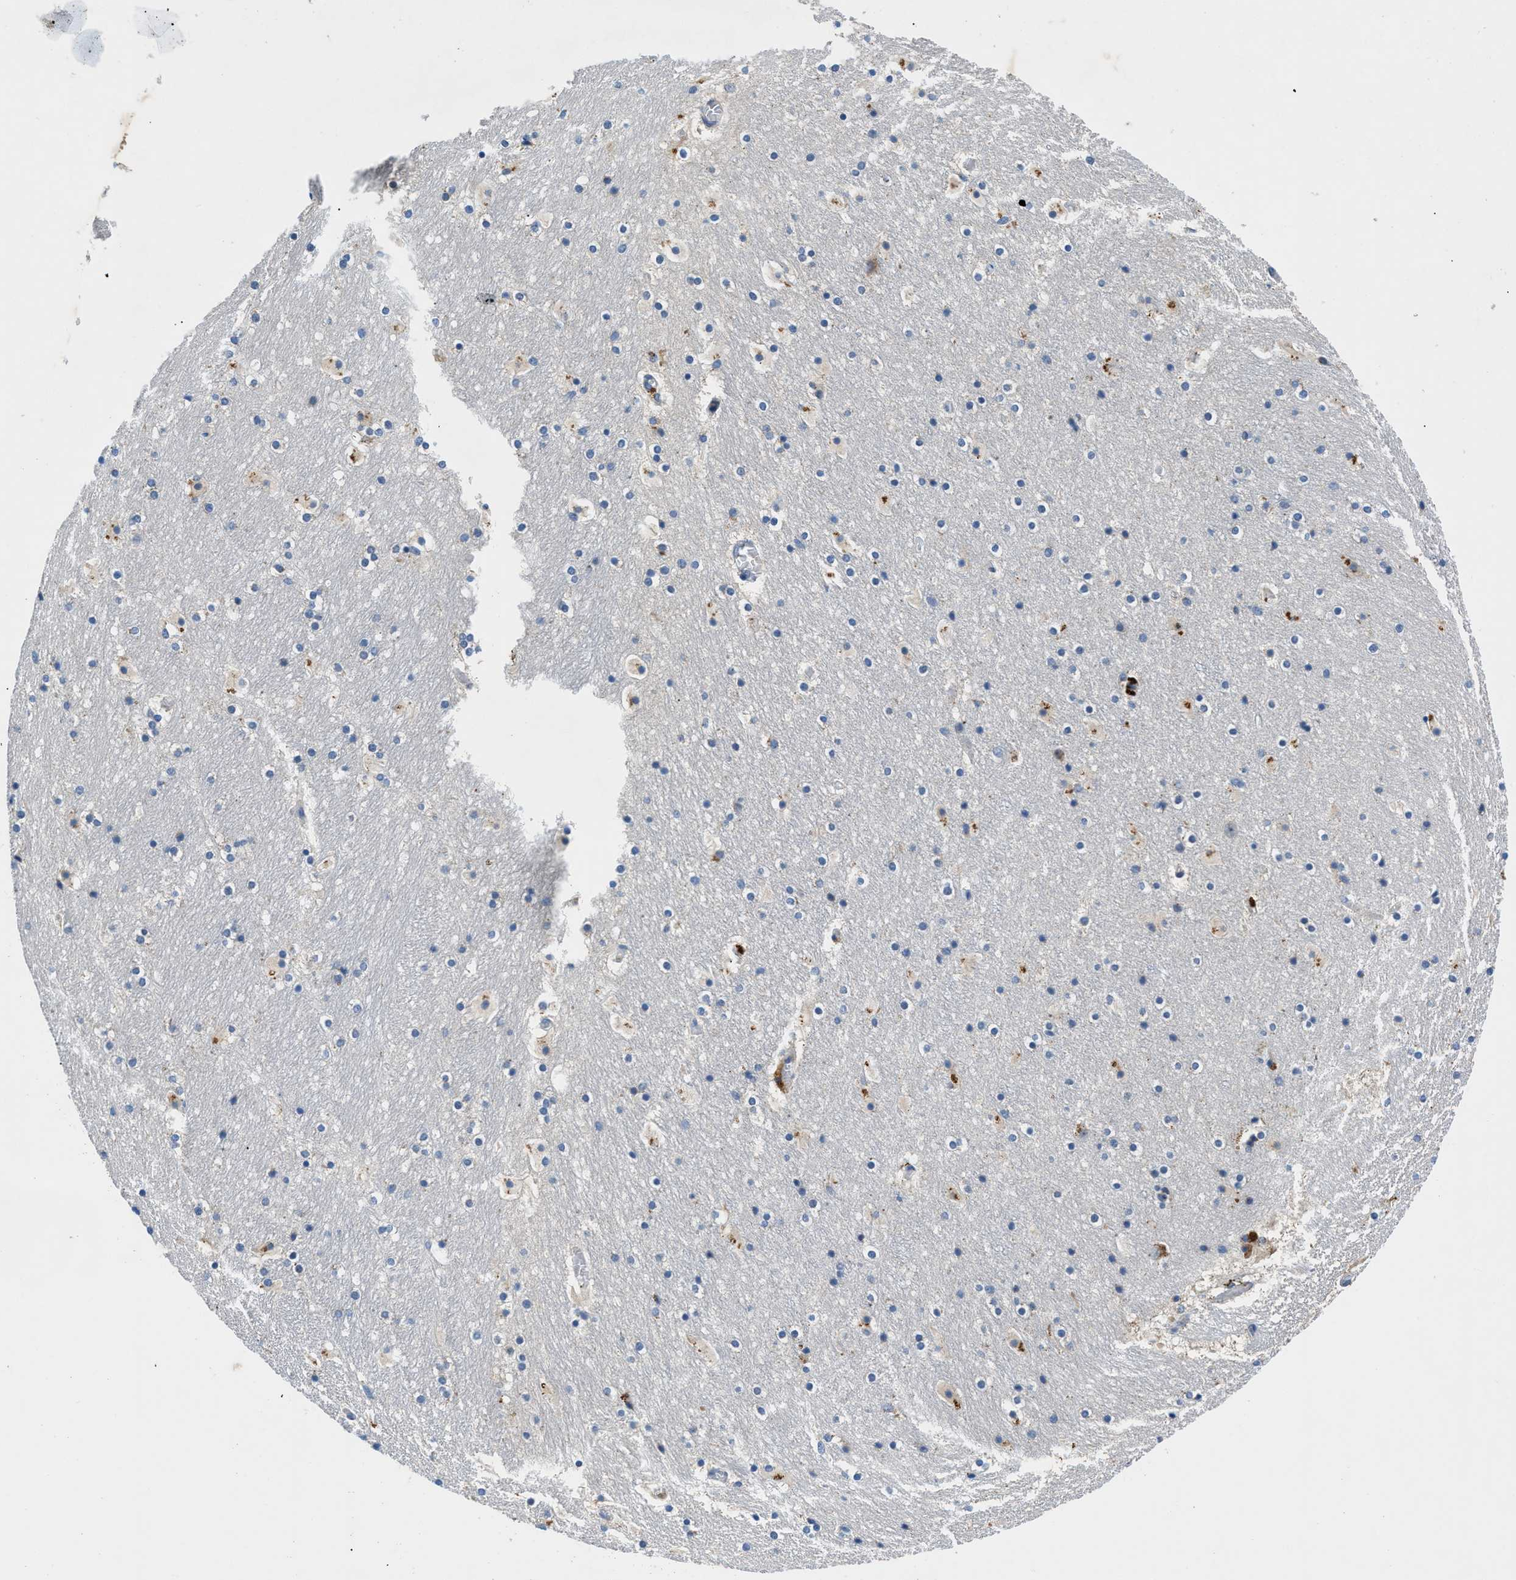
{"staining": {"intensity": "moderate", "quantity": "<25%", "location": "cytoplasmic/membranous"}, "tissue": "hippocampus", "cell_type": "Glial cells", "image_type": "normal", "snomed": [{"axis": "morphology", "description": "Normal tissue, NOS"}, {"axis": "topography", "description": "Hippocampus"}], "caption": "A high-resolution micrograph shows IHC staining of normal hippocampus, which reveals moderate cytoplasmic/membranous staining in about <25% of glial cells.", "gene": "ADGRE3", "patient": {"sex": "male", "age": 45}}